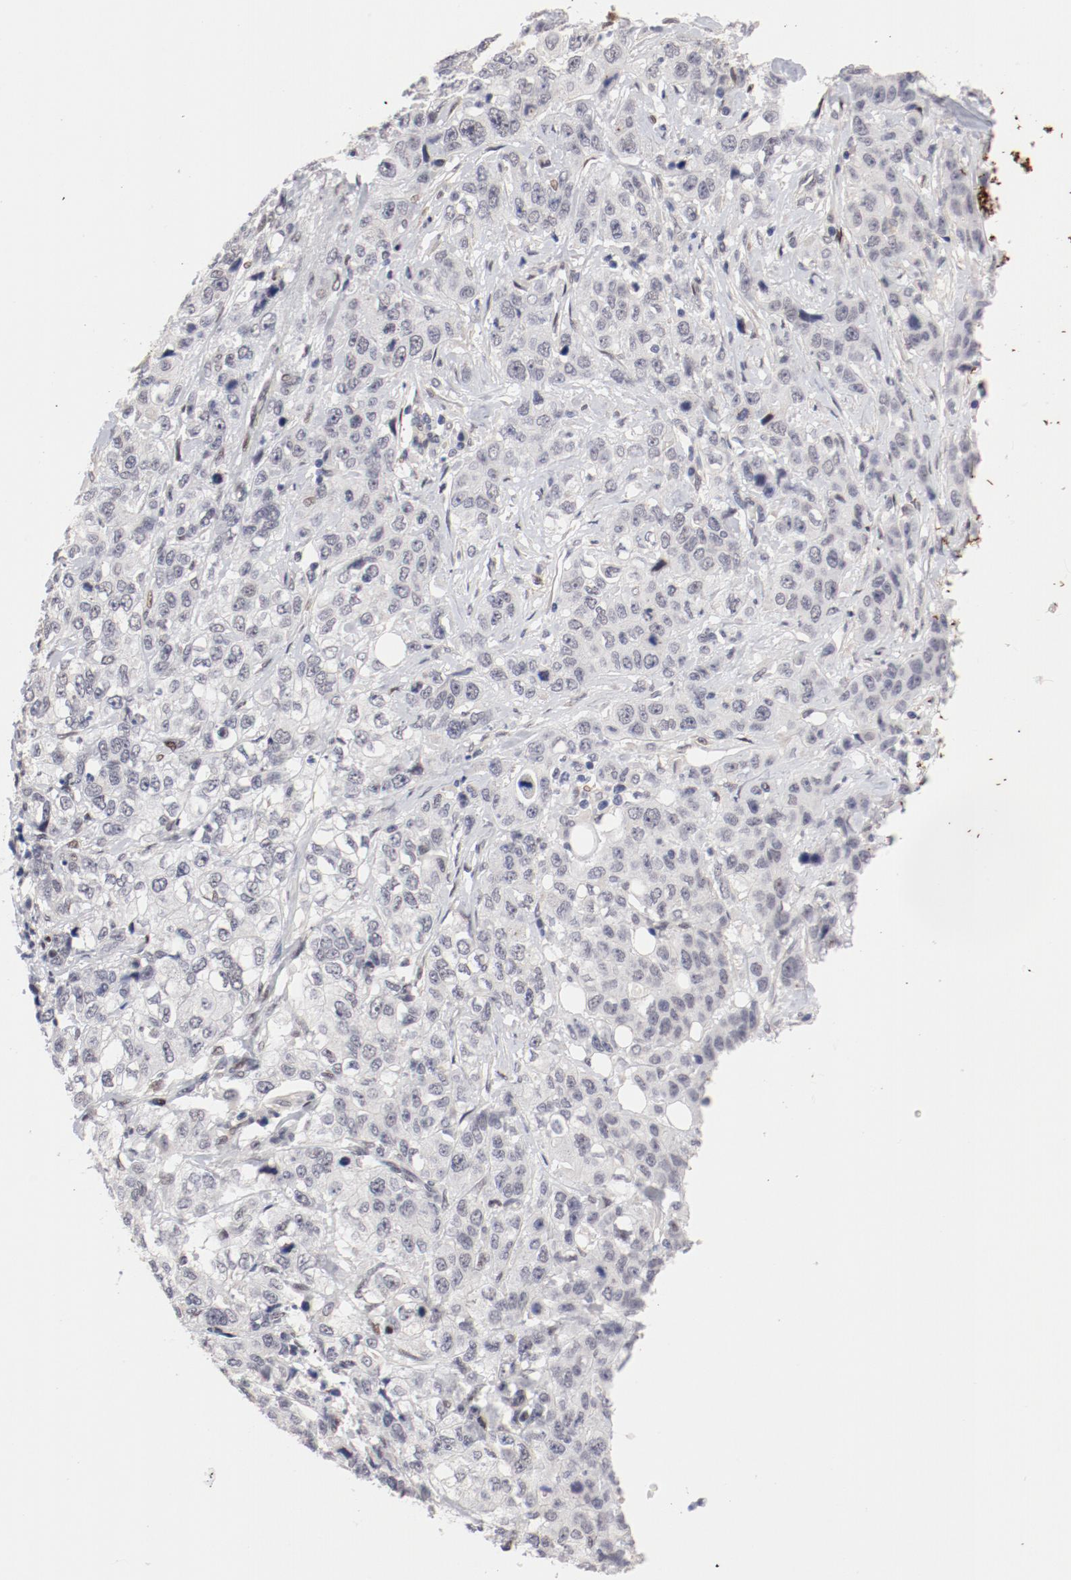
{"staining": {"intensity": "weak", "quantity": "<25%", "location": "cytoplasmic/membranous"}, "tissue": "stomach cancer", "cell_type": "Tumor cells", "image_type": "cancer", "snomed": [{"axis": "morphology", "description": "Adenocarcinoma, NOS"}, {"axis": "topography", "description": "Stomach"}], "caption": "Stomach cancer stained for a protein using IHC shows no positivity tumor cells.", "gene": "FSCB", "patient": {"sex": "male", "age": 48}}